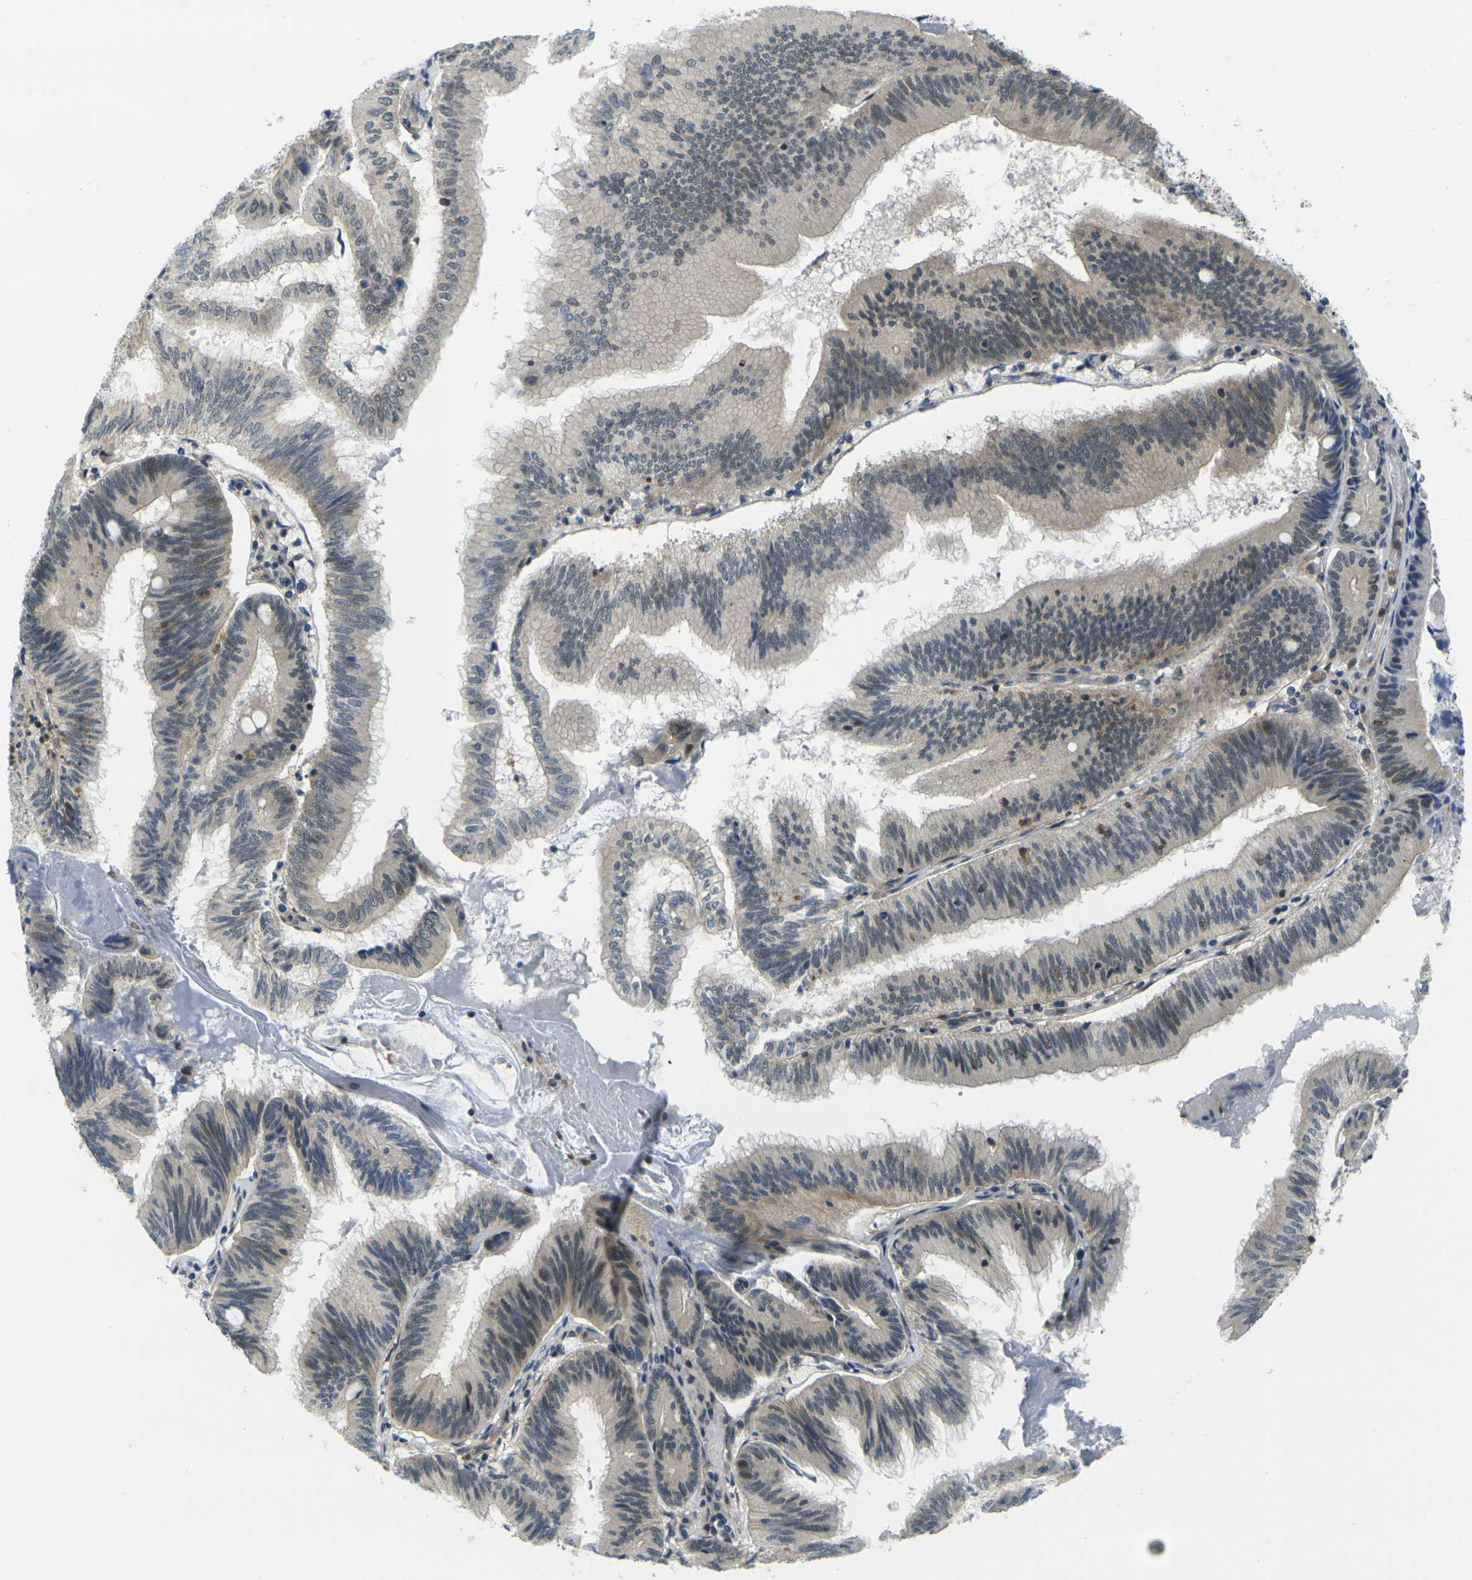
{"staining": {"intensity": "moderate", "quantity": "<25%", "location": "cytoplasmic/membranous"}, "tissue": "pancreatic cancer", "cell_type": "Tumor cells", "image_type": "cancer", "snomed": [{"axis": "morphology", "description": "Adenocarcinoma, NOS"}, {"axis": "topography", "description": "Pancreas"}], "caption": "Immunohistochemistry (IHC) of pancreatic adenocarcinoma demonstrates low levels of moderate cytoplasmic/membranous expression in approximately <25% of tumor cells.", "gene": "KCTD10", "patient": {"sex": "male", "age": 82}}